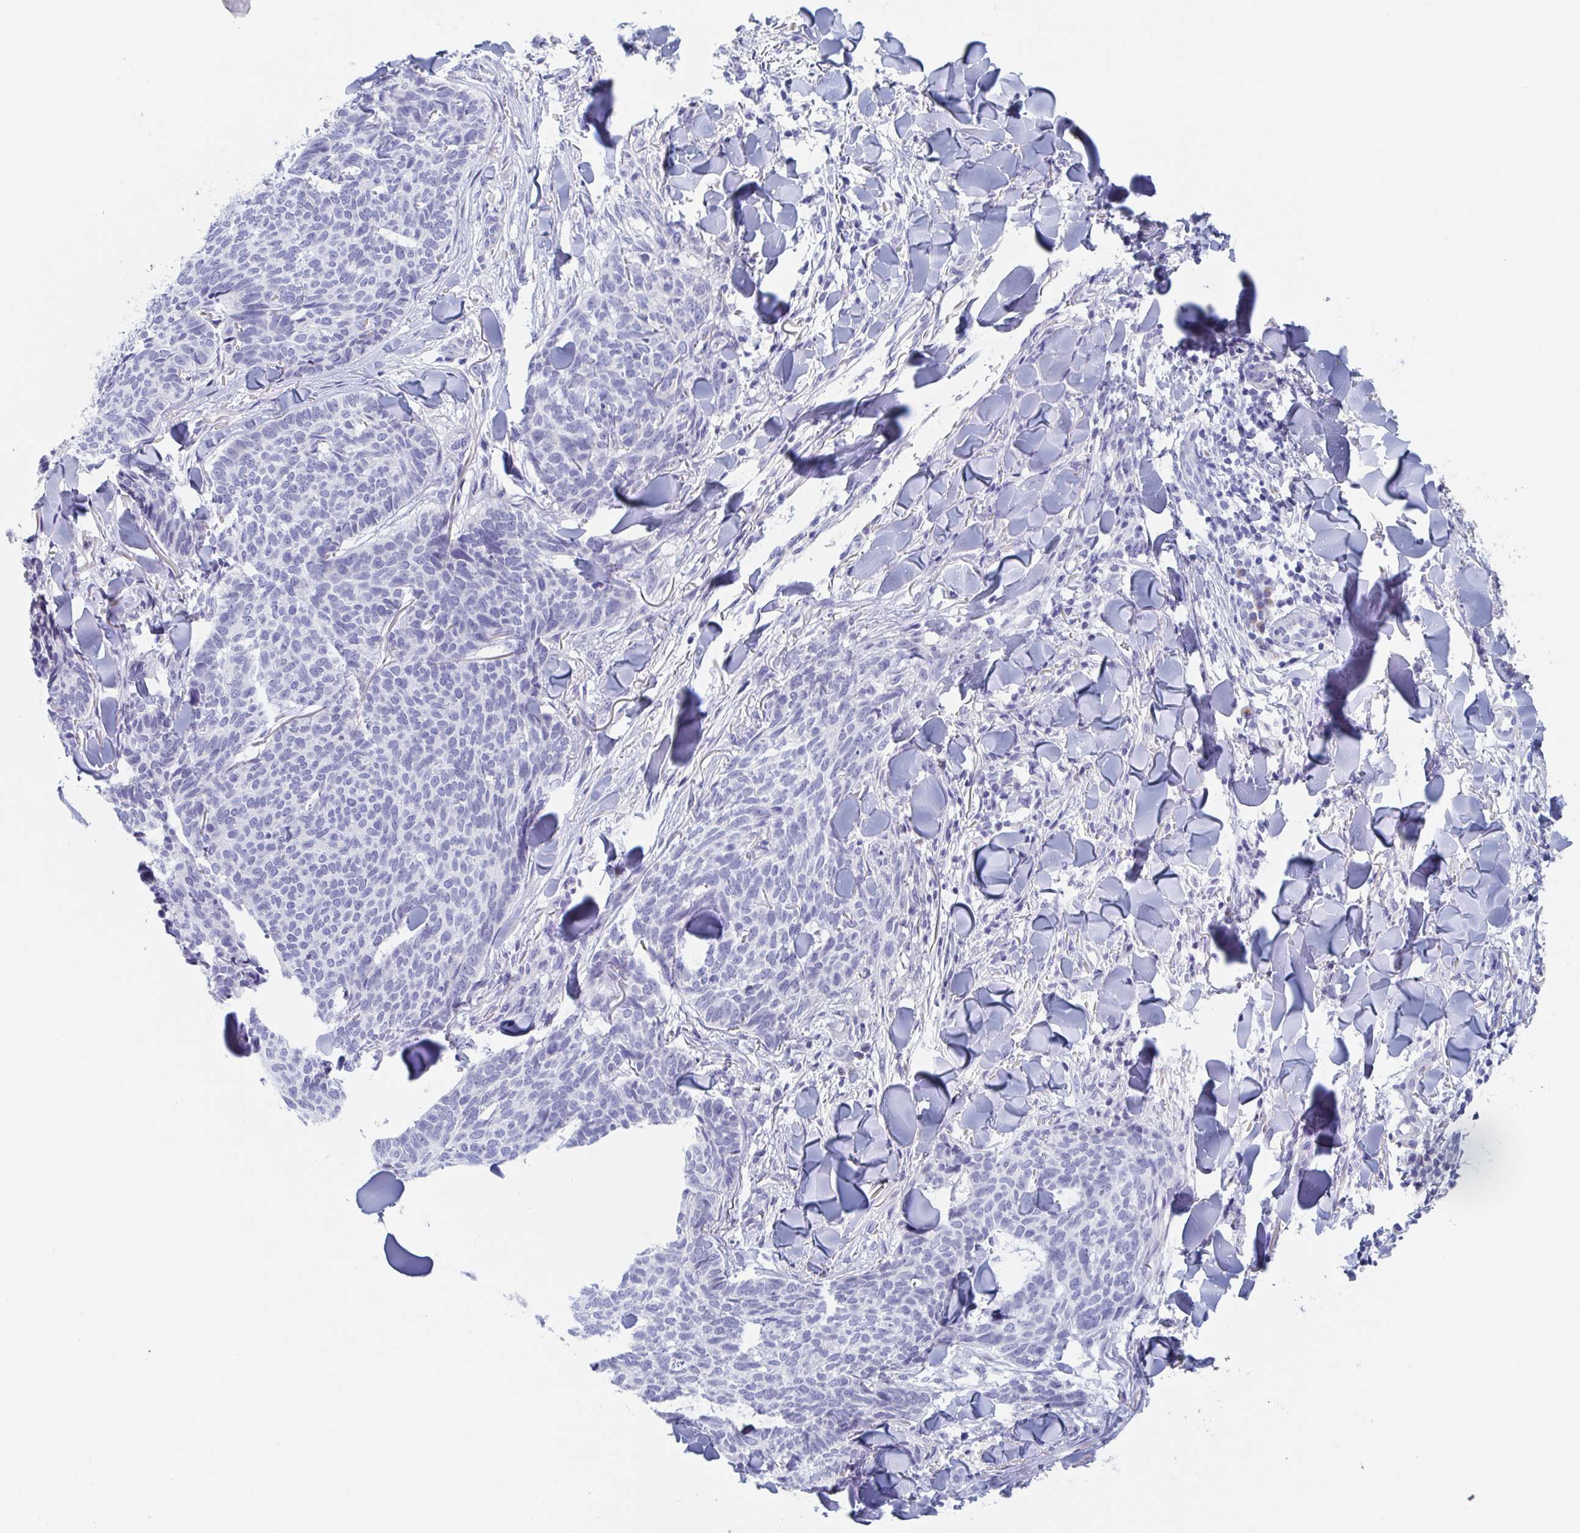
{"staining": {"intensity": "negative", "quantity": "none", "location": "none"}, "tissue": "skin cancer", "cell_type": "Tumor cells", "image_type": "cancer", "snomed": [{"axis": "morphology", "description": "Normal tissue, NOS"}, {"axis": "morphology", "description": "Basal cell carcinoma"}, {"axis": "topography", "description": "Skin"}], "caption": "This is an IHC image of skin cancer. There is no expression in tumor cells.", "gene": "NT5C3B", "patient": {"sex": "male", "age": 50}}